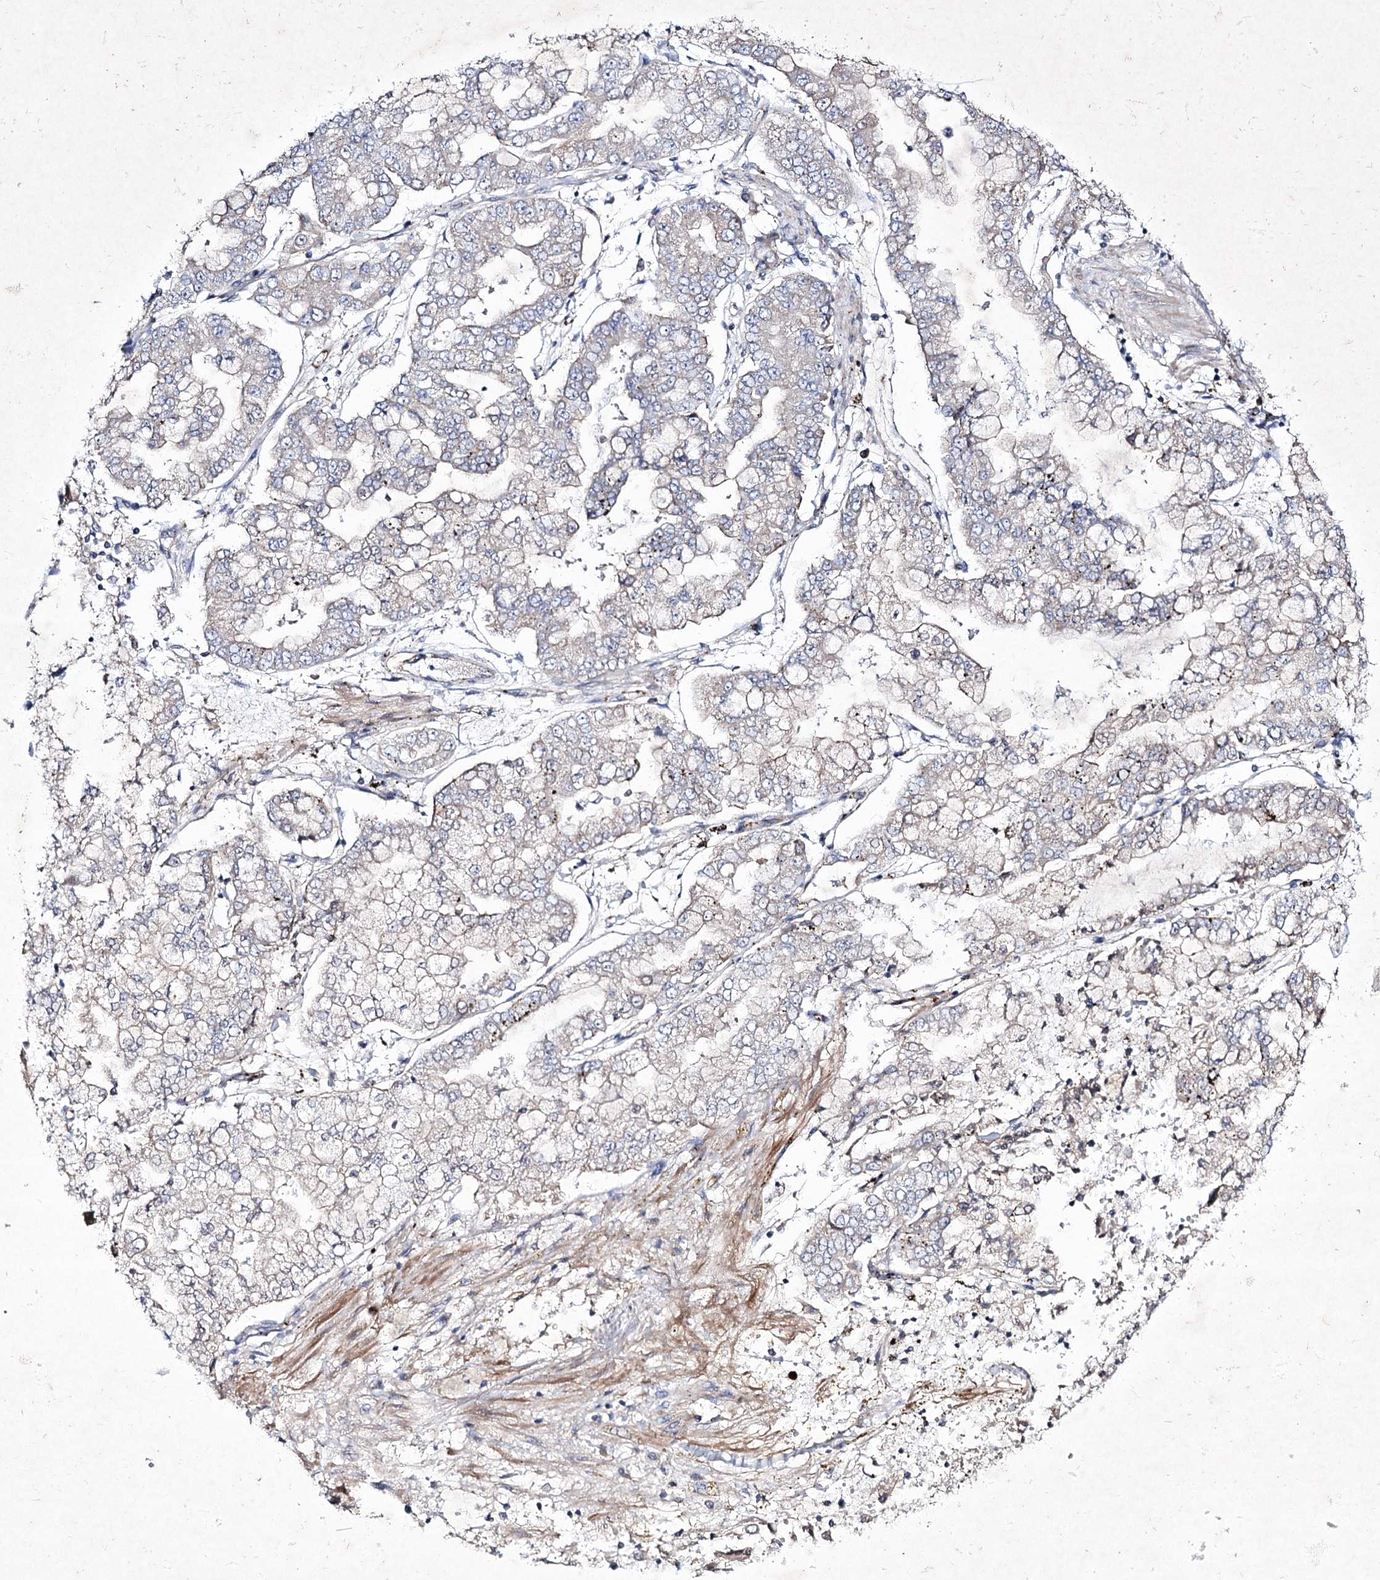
{"staining": {"intensity": "weak", "quantity": "25%-75%", "location": "cytoplasmic/membranous"}, "tissue": "stomach cancer", "cell_type": "Tumor cells", "image_type": "cancer", "snomed": [{"axis": "morphology", "description": "Adenocarcinoma, NOS"}, {"axis": "topography", "description": "Stomach"}], "caption": "The histopathology image reveals staining of stomach cancer (adenocarcinoma), revealing weak cytoplasmic/membranous protein staining (brown color) within tumor cells.", "gene": "SEMA4G", "patient": {"sex": "male", "age": 76}}